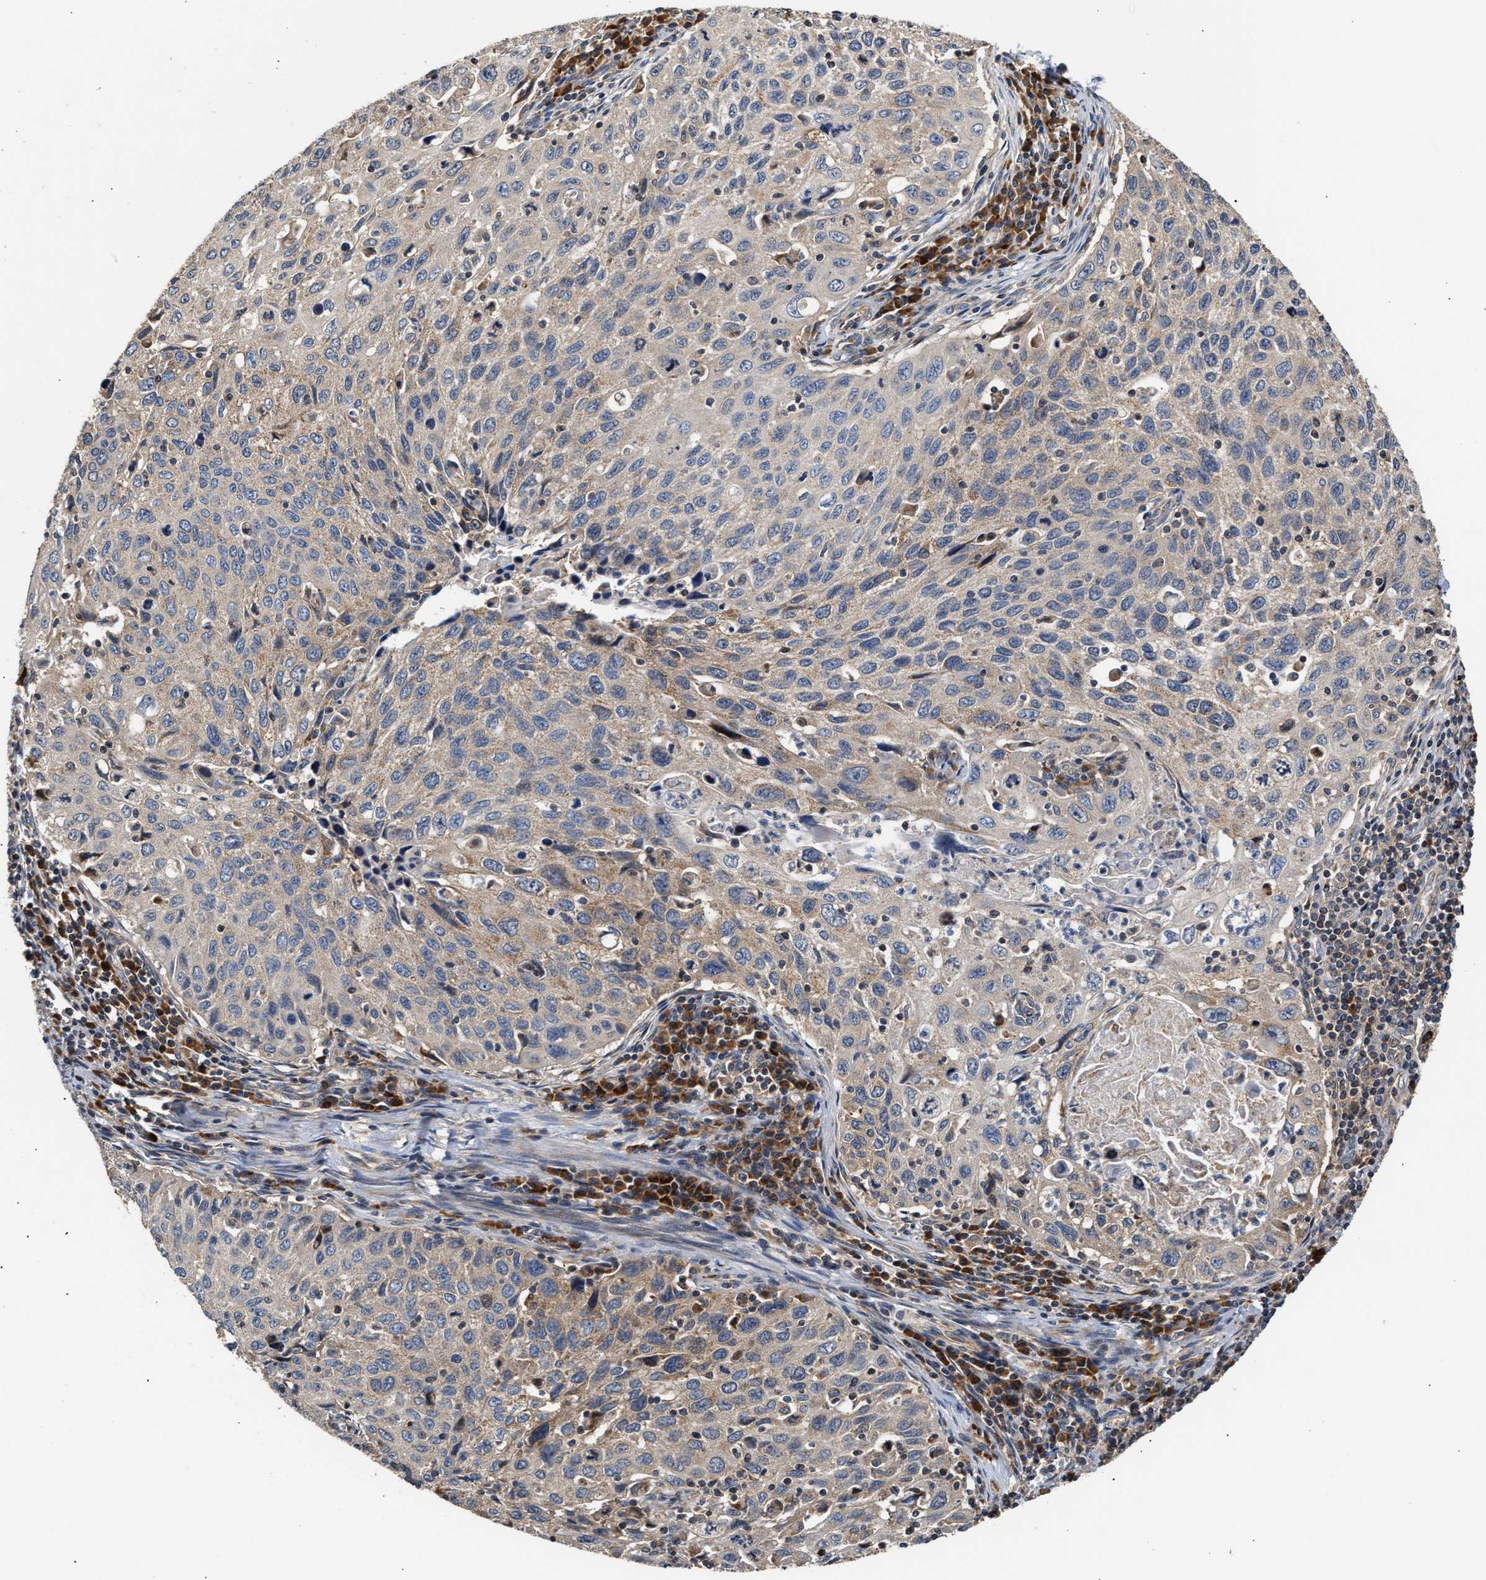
{"staining": {"intensity": "weak", "quantity": "25%-75%", "location": "cytoplasmic/membranous"}, "tissue": "cervical cancer", "cell_type": "Tumor cells", "image_type": "cancer", "snomed": [{"axis": "morphology", "description": "Squamous cell carcinoma, NOS"}, {"axis": "topography", "description": "Cervix"}], "caption": "A high-resolution photomicrograph shows immunohistochemistry staining of squamous cell carcinoma (cervical), which reveals weak cytoplasmic/membranous positivity in approximately 25%-75% of tumor cells.", "gene": "CLIP2", "patient": {"sex": "female", "age": 53}}